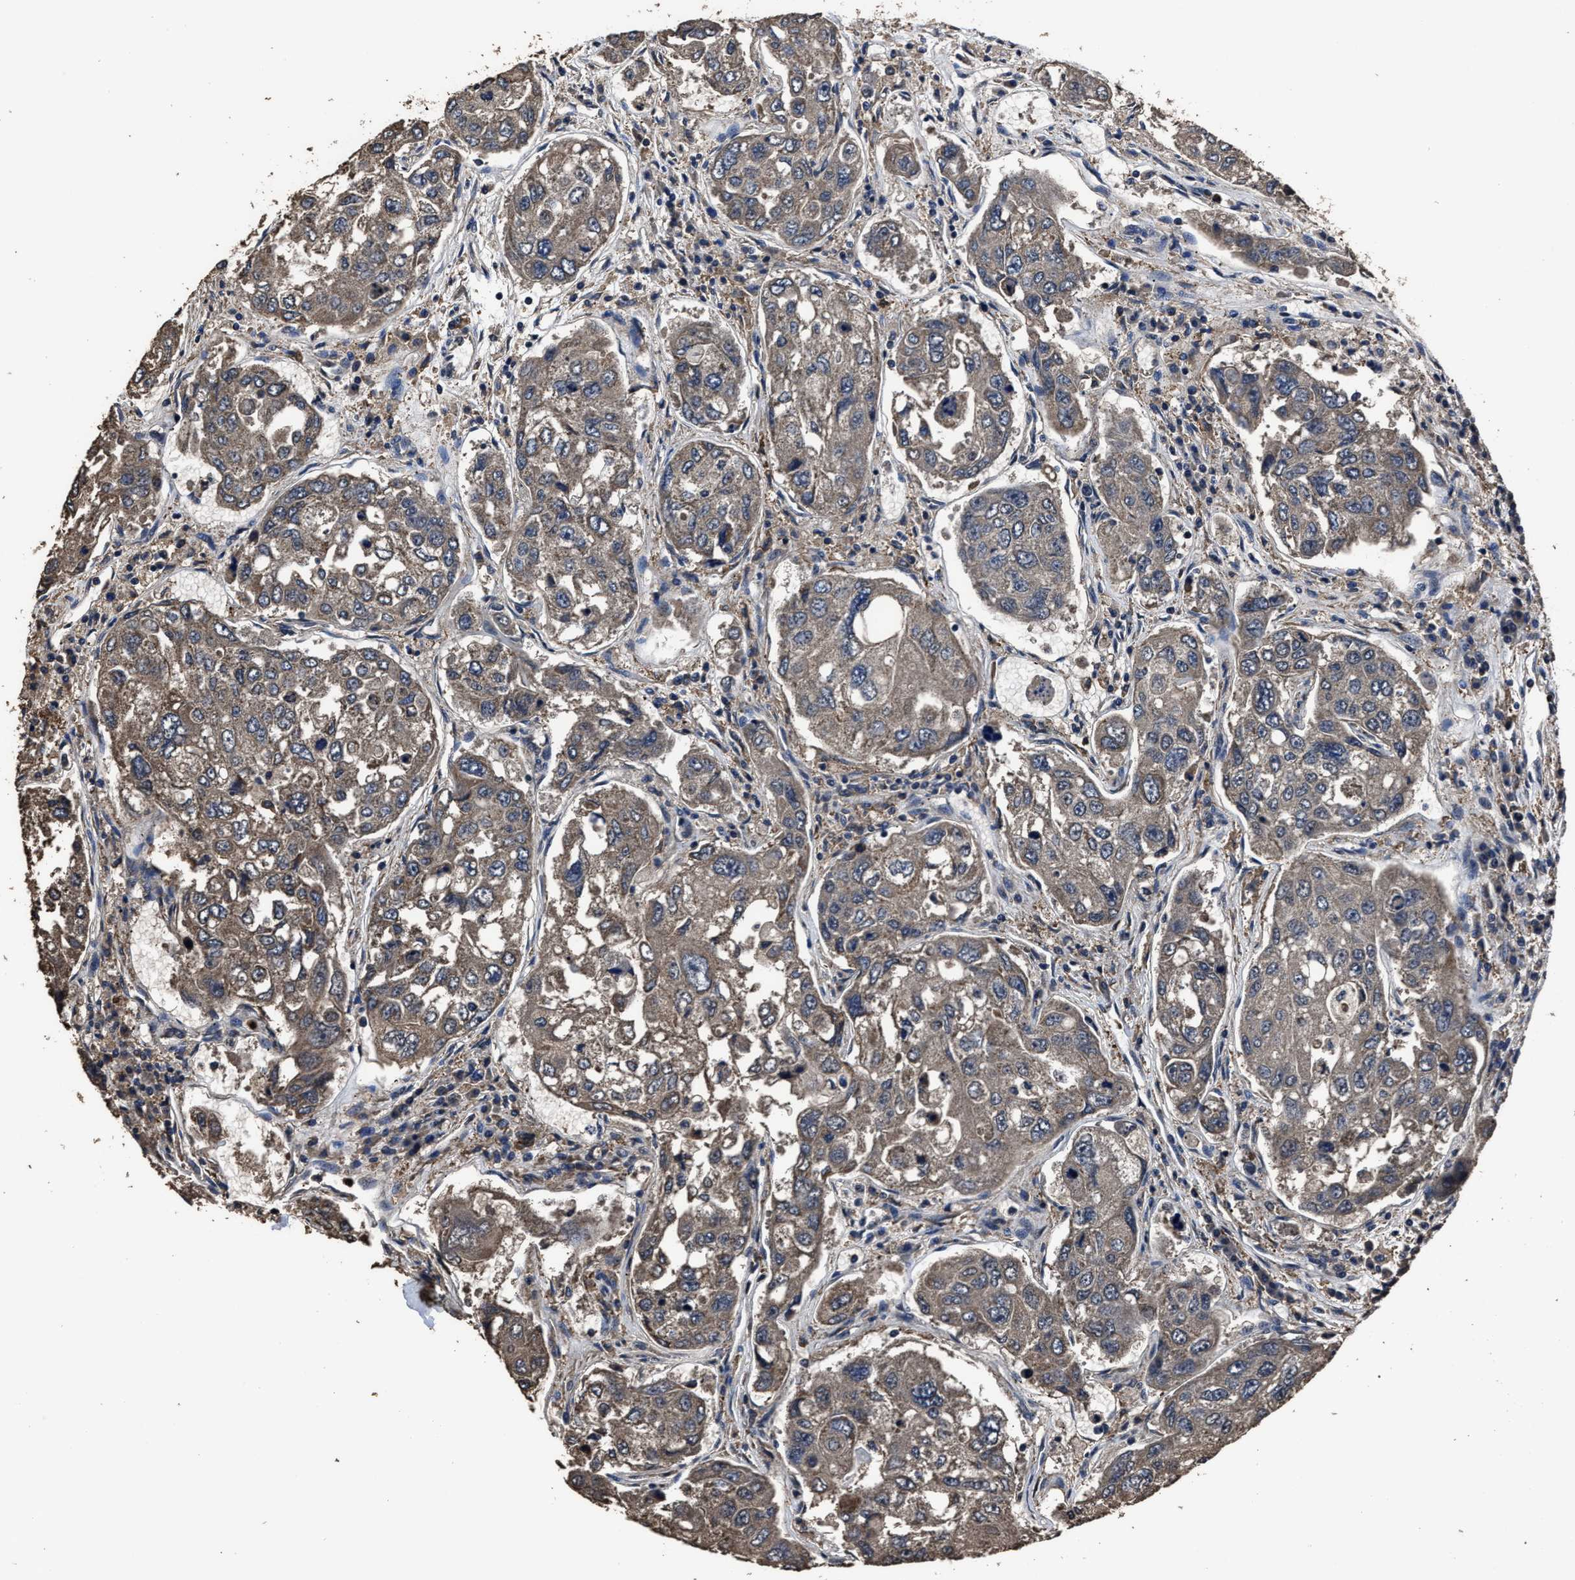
{"staining": {"intensity": "weak", "quantity": ">75%", "location": "cytoplasmic/membranous"}, "tissue": "urothelial cancer", "cell_type": "Tumor cells", "image_type": "cancer", "snomed": [{"axis": "morphology", "description": "Urothelial carcinoma, High grade"}, {"axis": "topography", "description": "Lymph node"}, {"axis": "topography", "description": "Urinary bladder"}], "caption": "Tumor cells show low levels of weak cytoplasmic/membranous staining in about >75% of cells in urothelial cancer.", "gene": "RSBN1L", "patient": {"sex": "male", "age": 51}}